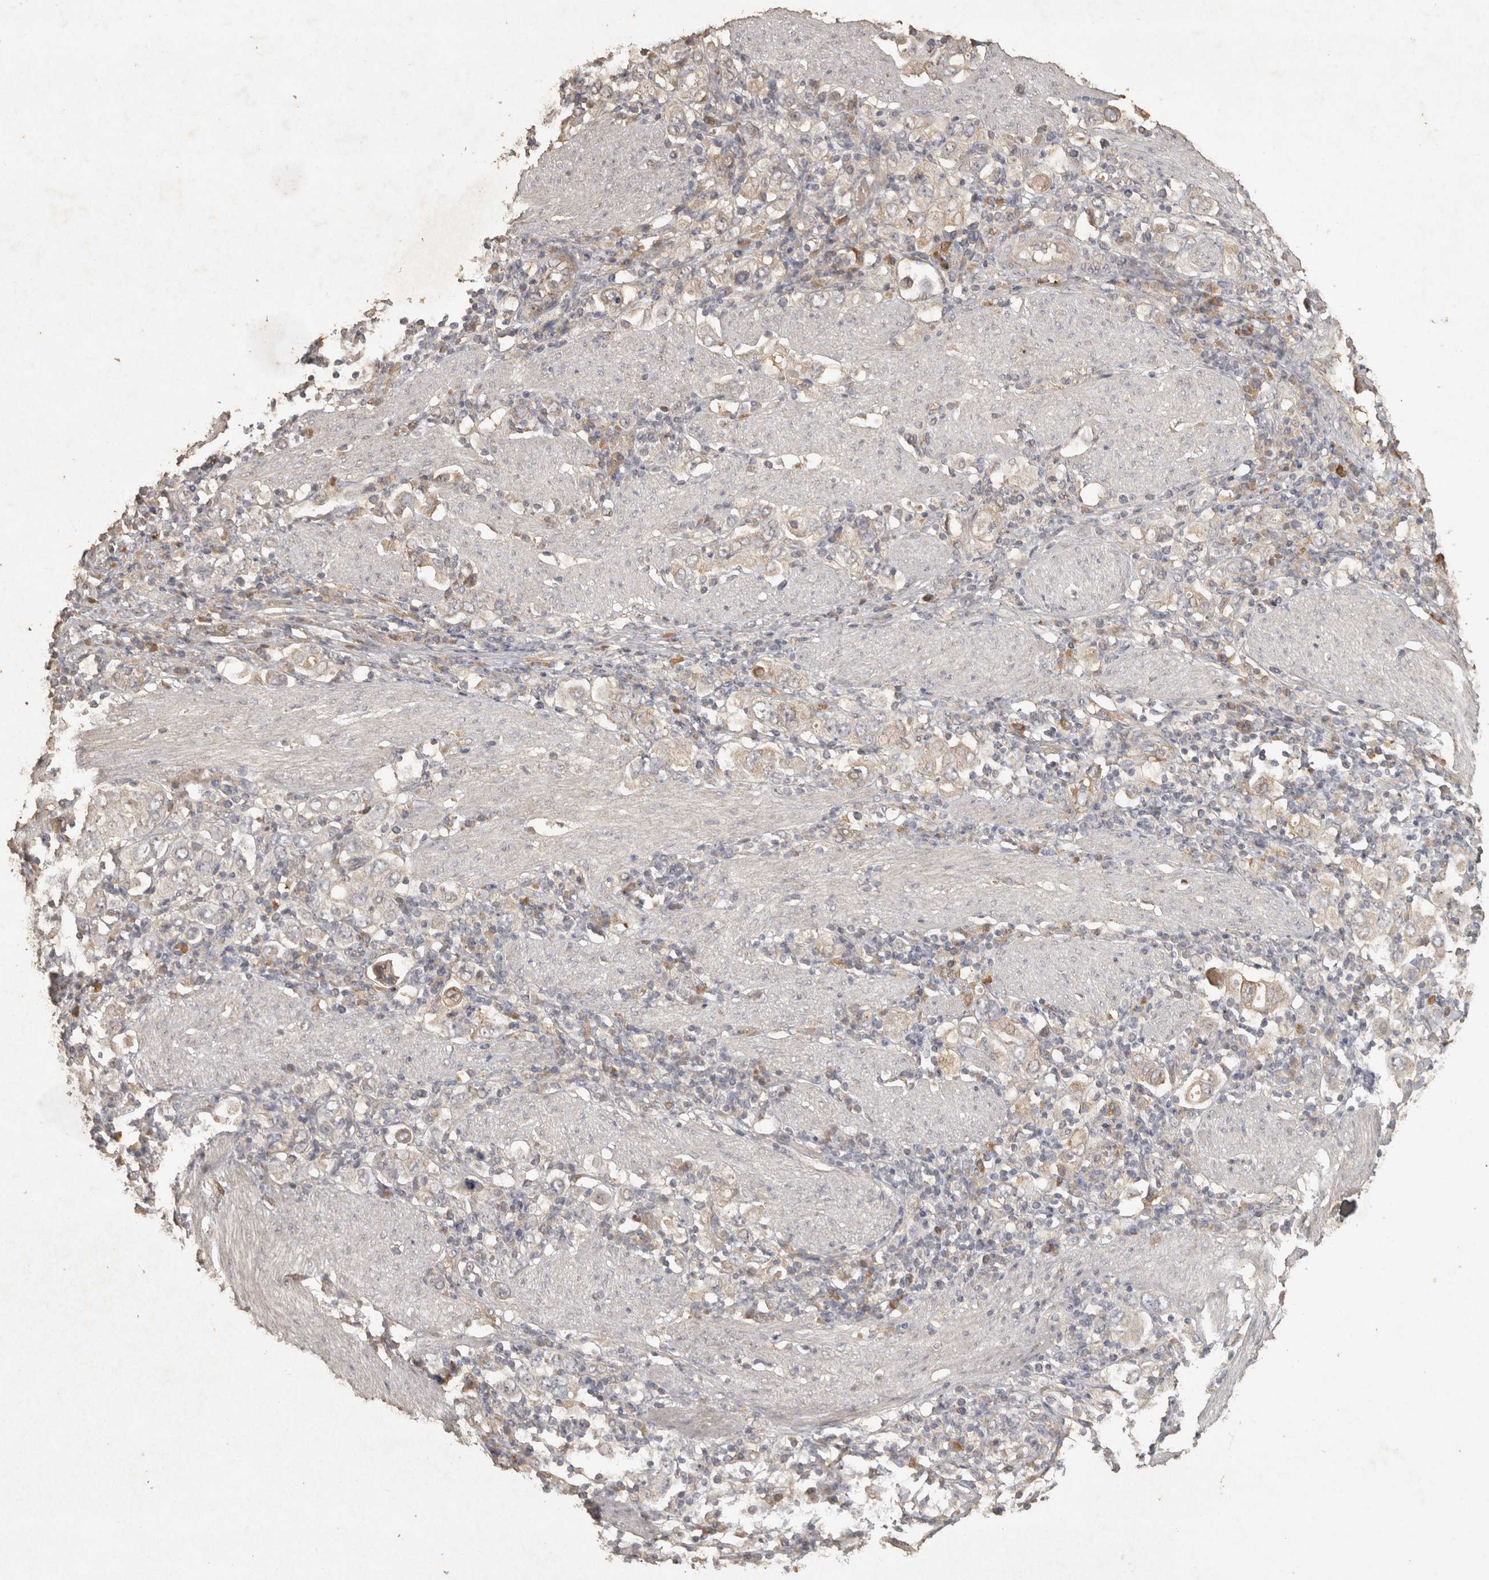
{"staining": {"intensity": "weak", "quantity": "<25%", "location": "cytoplasmic/membranous"}, "tissue": "stomach cancer", "cell_type": "Tumor cells", "image_type": "cancer", "snomed": [{"axis": "morphology", "description": "Adenocarcinoma, NOS"}, {"axis": "topography", "description": "Stomach, upper"}], "caption": "There is no significant staining in tumor cells of stomach cancer (adenocarcinoma).", "gene": "OSTN", "patient": {"sex": "male", "age": 62}}